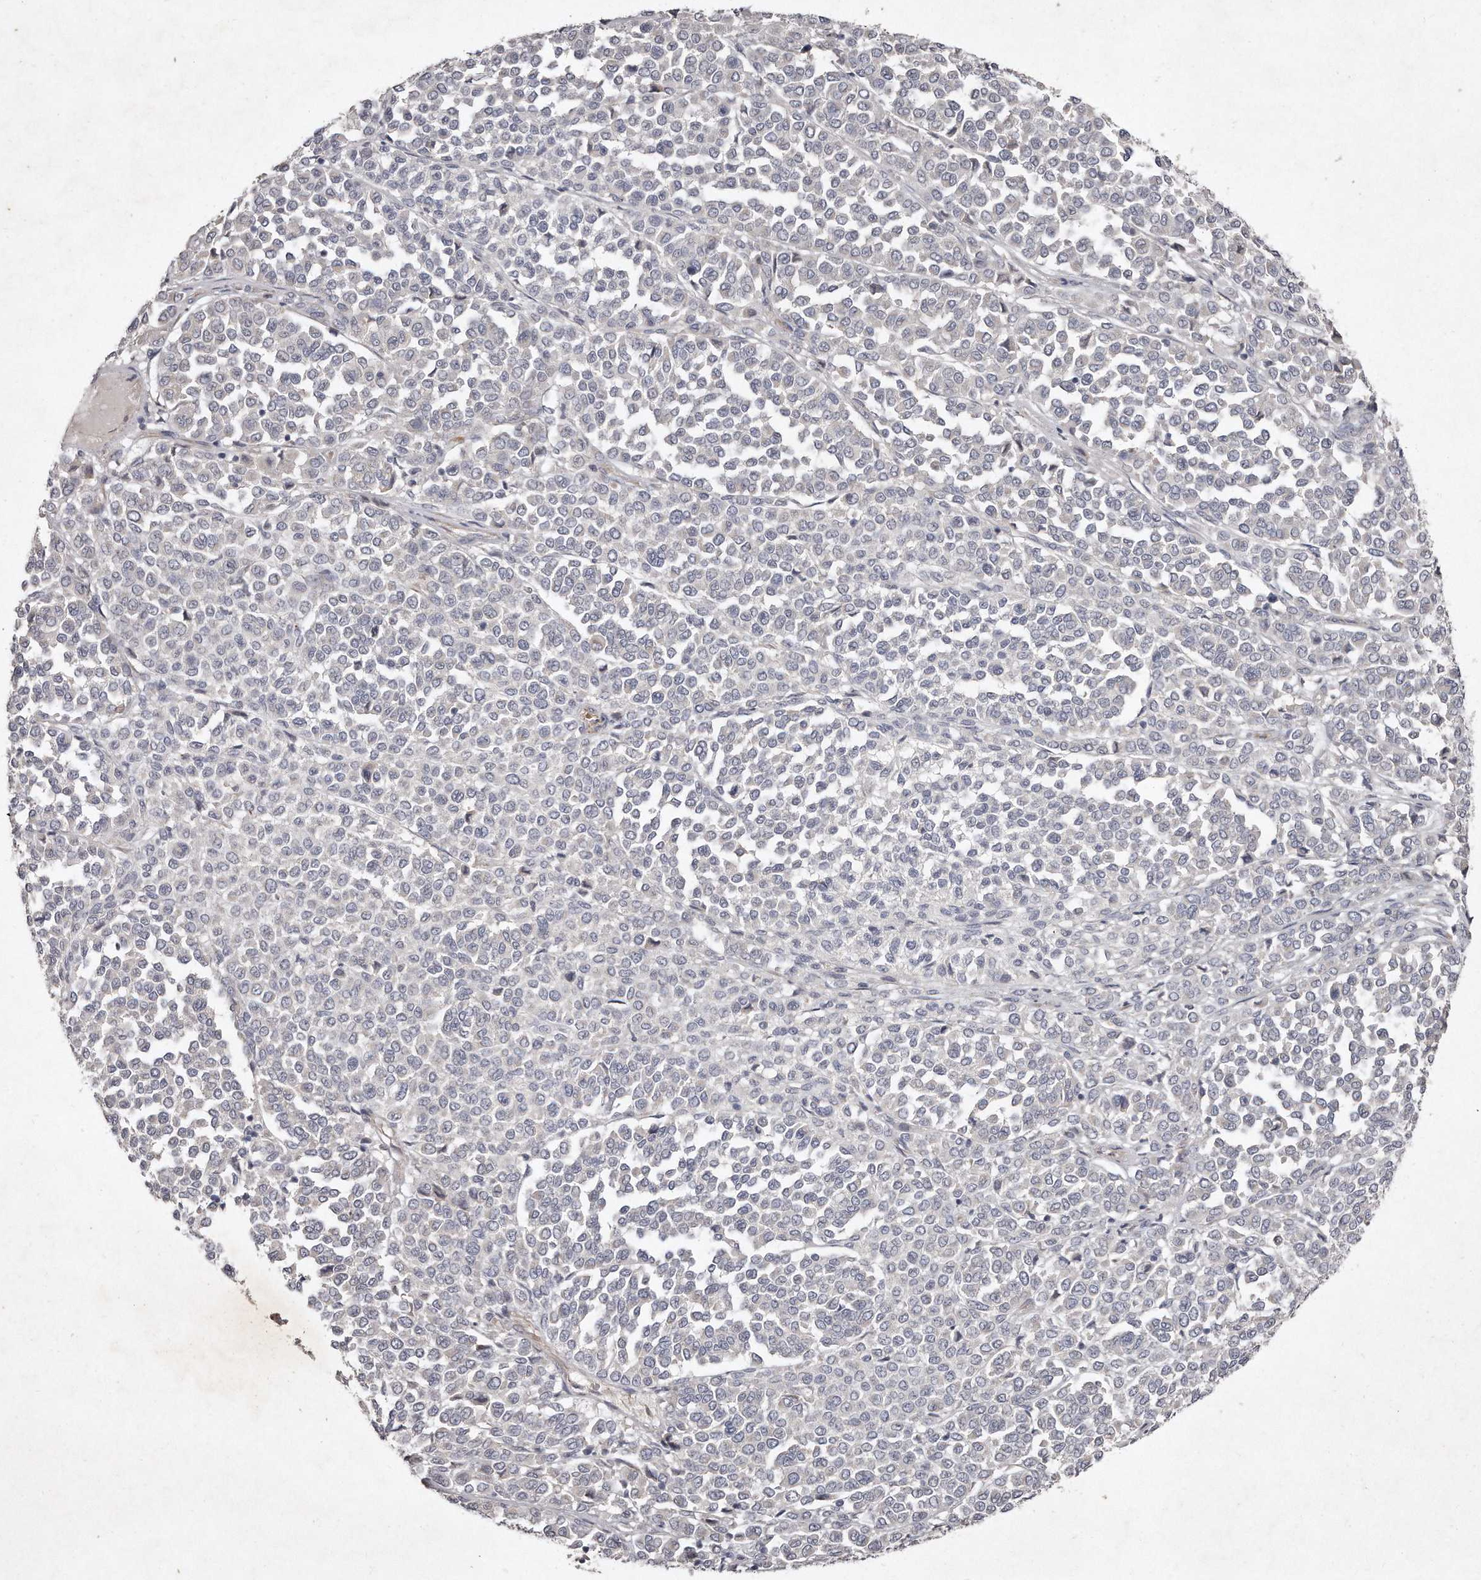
{"staining": {"intensity": "negative", "quantity": "none", "location": "none"}, "tissue": "melanoma", "cell_type": "Tumor cells", "image_type": "cancer", "snomed": [{"axis": "morphology", "description": "Malignant melanoma, Metastatic site"}, {"axis": "topography", "description": "Pancreas"}], "caption": "Immunohistochemistry (IHC) histopathology image of neoplastic tissue: human melanoma stained with DAB (3,3'-diaminobenzidine) demonstrates no significant protein positivity in tumor cells.", "gene": "TECR", "patient": {"sex": "female", "age": 30}}